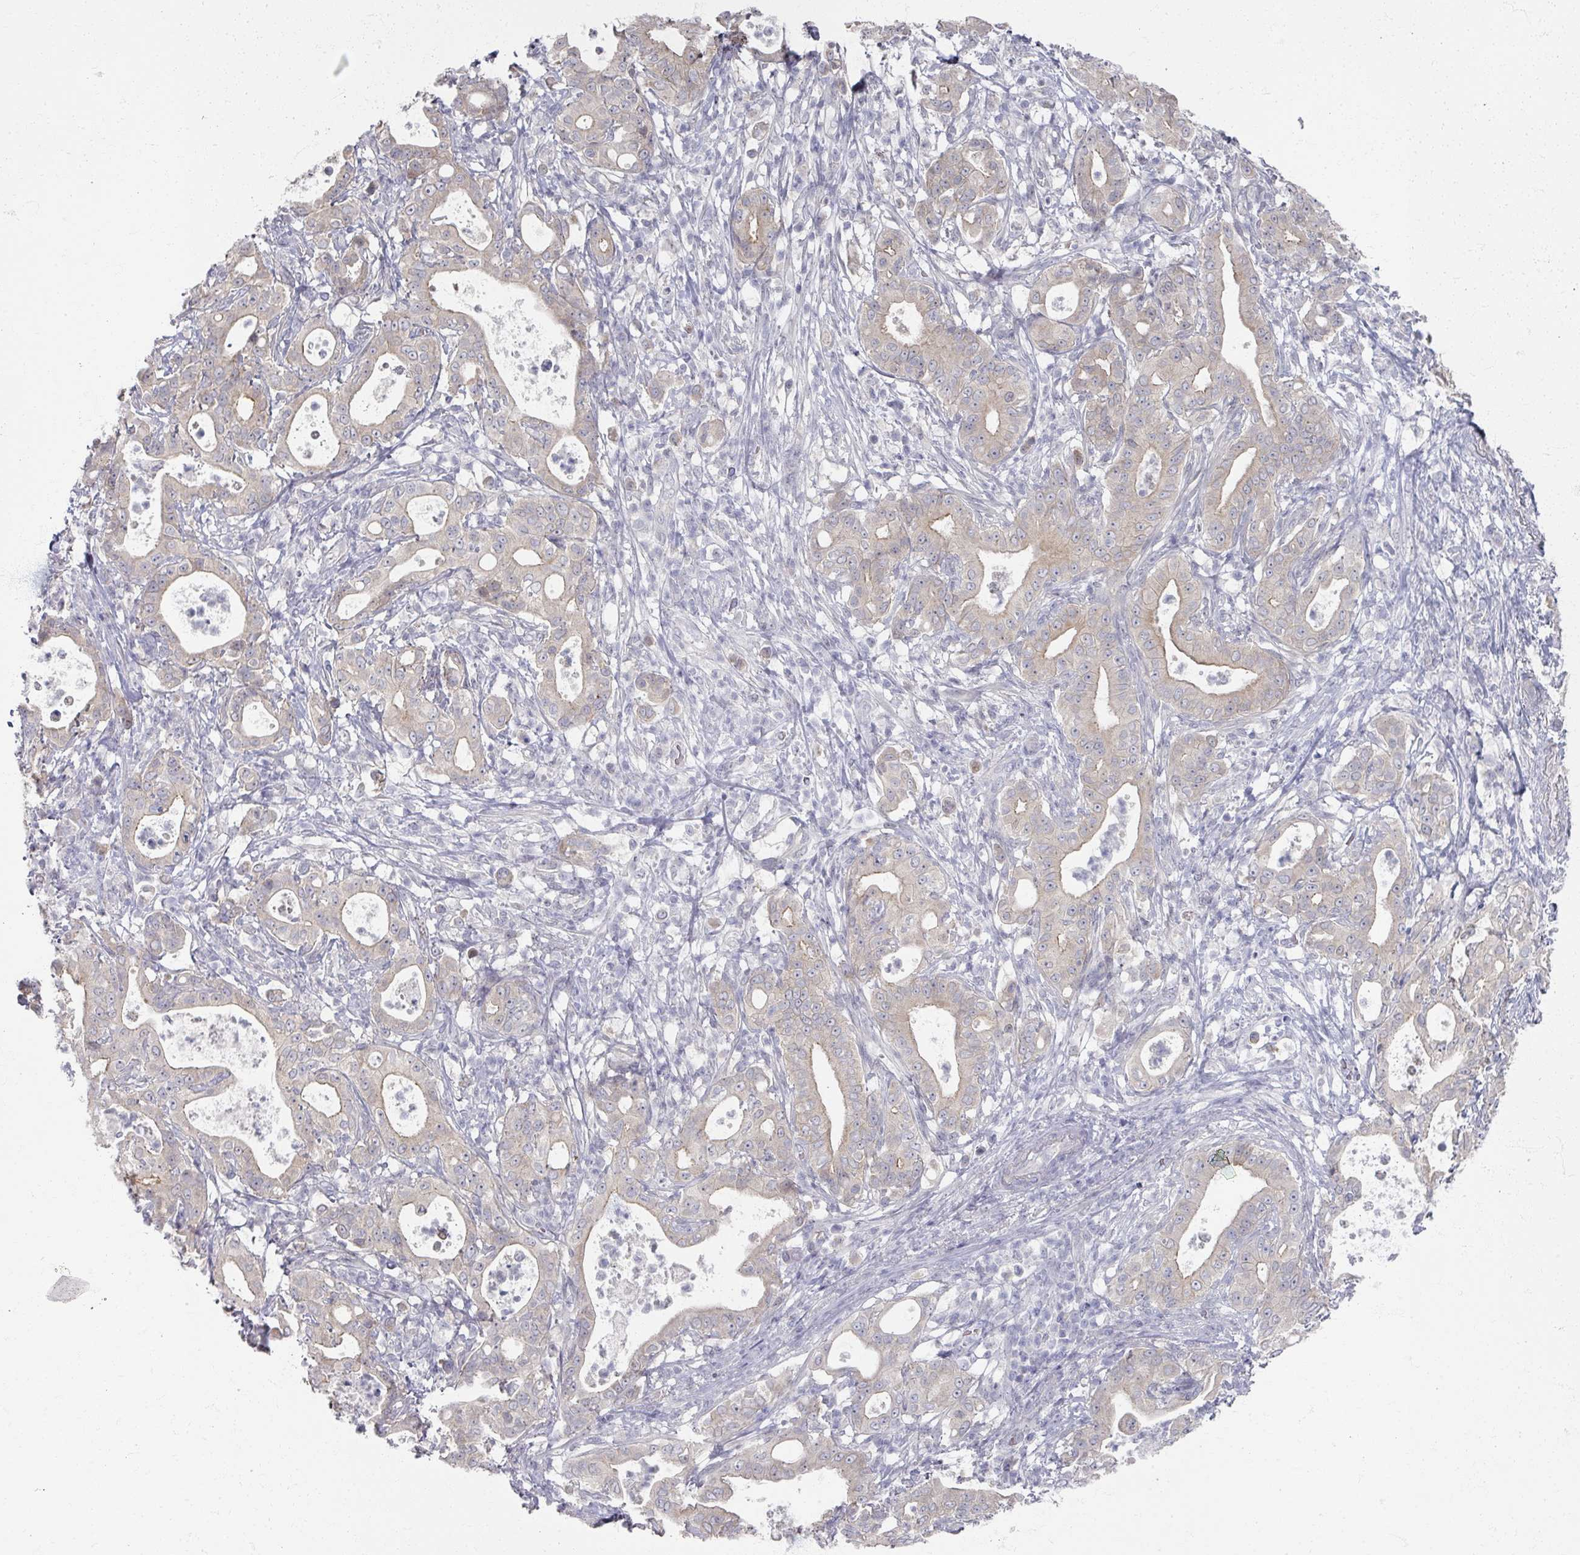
{"staining": {"intensity": "weak", "quantity": "<25%", "location": "cytoplasmic/membranous"}, "tissue": "pancreatic cancer", "cell_type": "Tumor cells", "image_type": "cancer", "snomed": [{"axis": "morphology", "description": "Adenocarcinoma, NOS"}, {"axis": "topography", "description": "Pancreas"}], "caption": "Human pancreatic cancer (adenocarcinoma) stained for a protein using immunohistochemistry (IHC) shows no expression in tumor cells.", "gene": "TTYH3", "patient": {"sex": "male", "age": 71}}